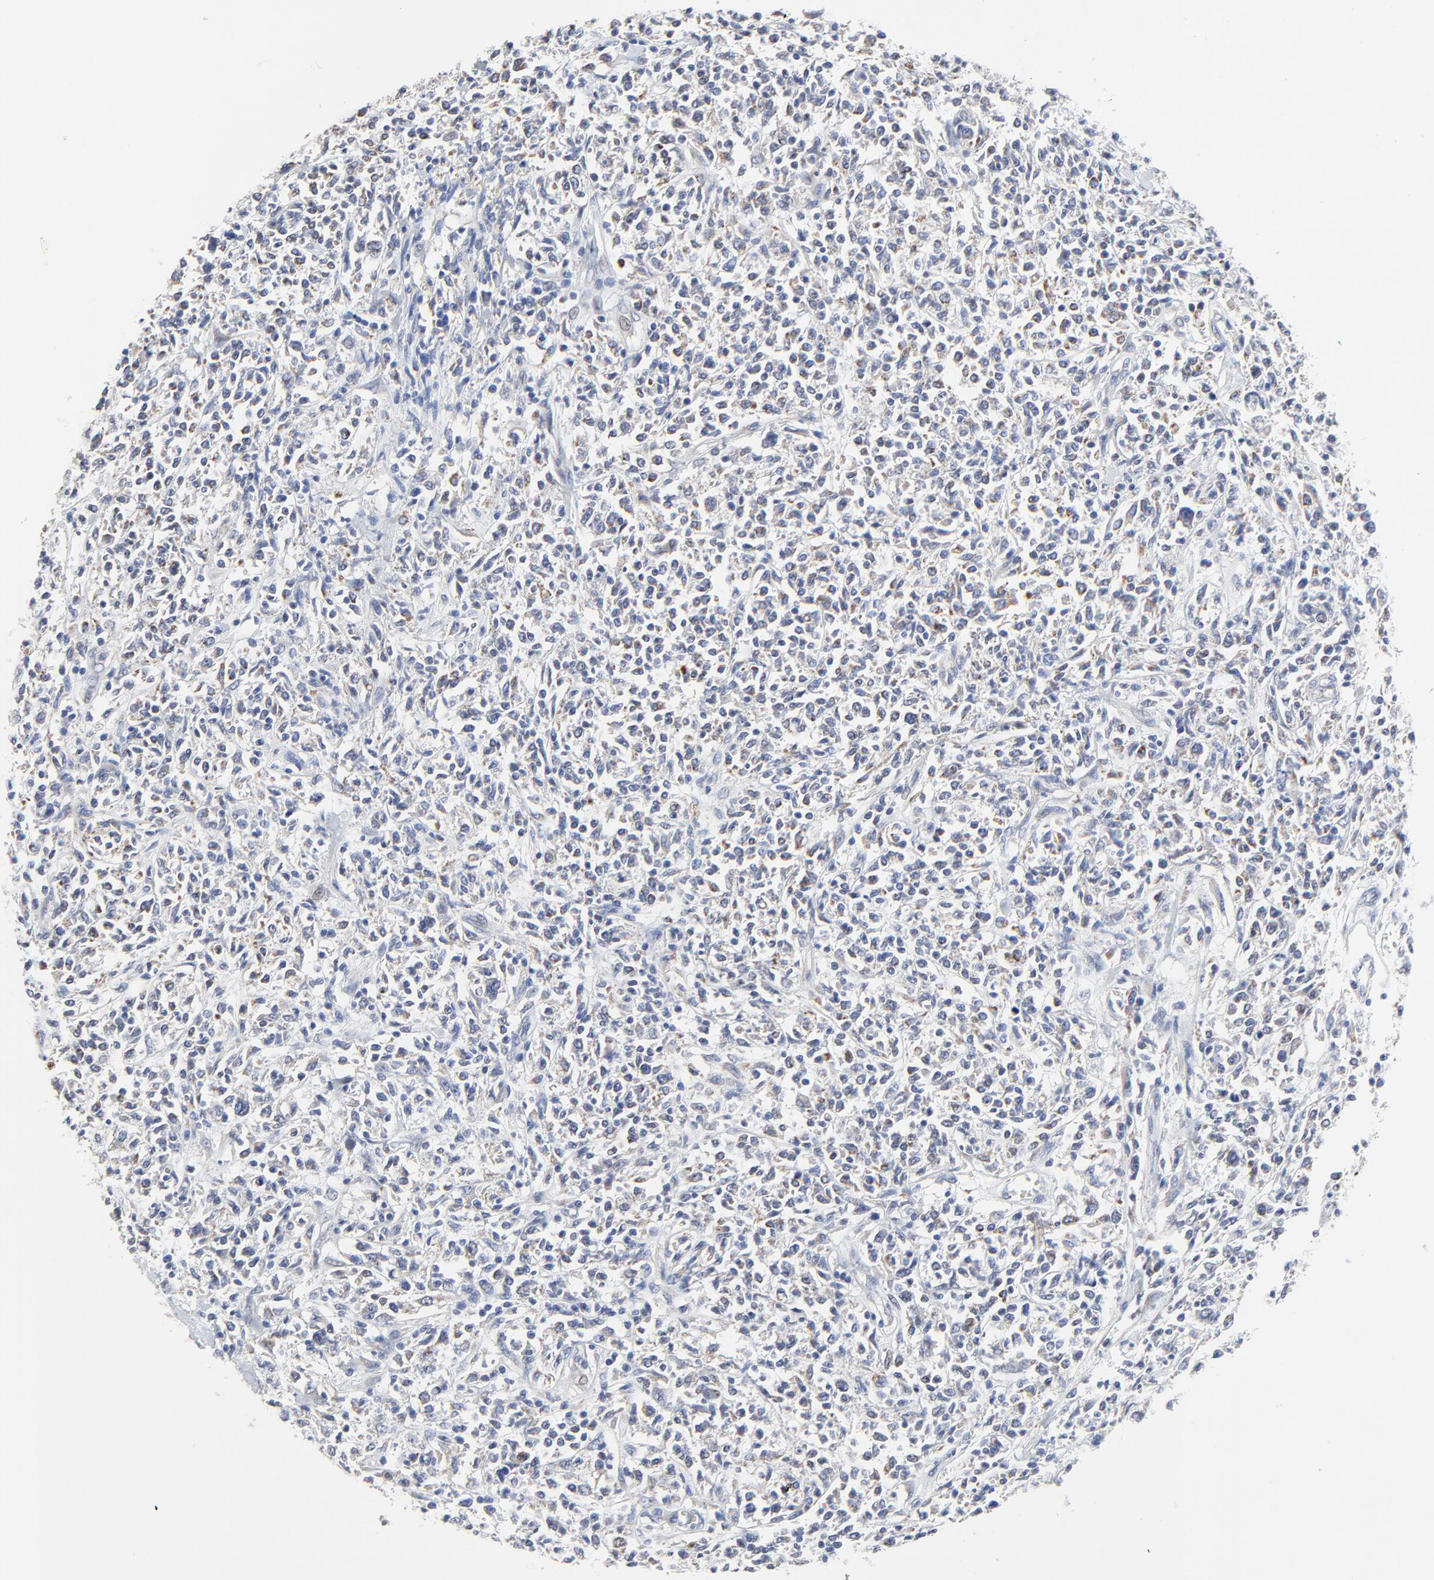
{"staining": {"intensity": "negative", "quantity": "none", "location": "none"}, "tissue": "lymphoma", "cell_type": "Tumor cells", "image_type": "cancer", "snomed": [{"axis": "morphology", "description": "Malignant lymphoma, non-Hodgkin's type, Low grade"}, {"axis": "topography", "description": "Small intestine"}], "caption": "This is an immunohistochemistry (IHC) histopathology image of human lymphoma. There is no staining in tumor cells.", "gene": "DHRSX", "patient": {"sex": "female", "age": 59}}